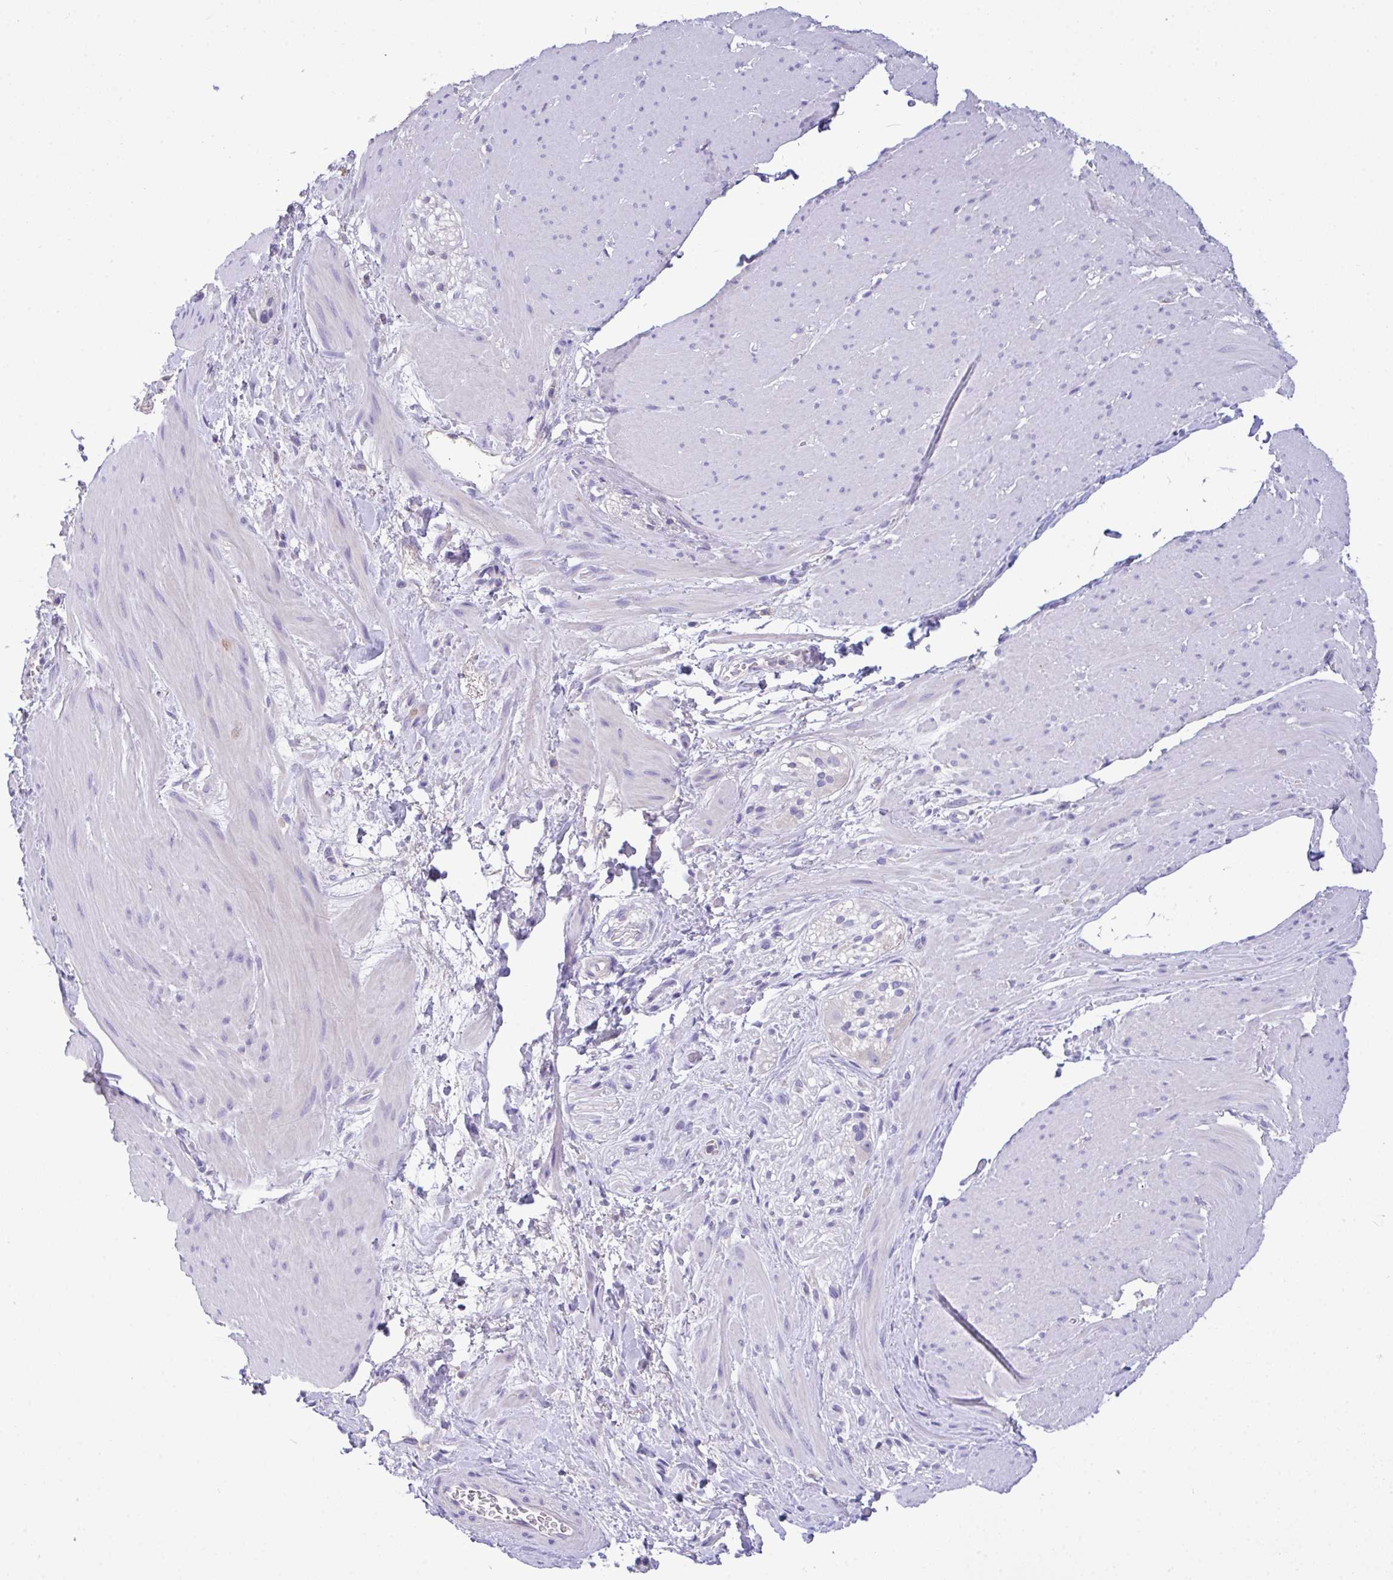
{"staining": {"intensity": "negative", "quantity": "none", "location": "none"}, "tissue": "smooth muscle", "cell_type": "Smooth muscle cells", "image_type": "normal", "snomed": [{"axis": "morphology", "description": "Normal tissue, NOS"}, {"axis": "topography", "description": "Smooth muscle"}, {"axis": "topography", "description": "Rectum"}], "caption": "Human smooth muscle stained for a protein using IHC exhibits no expression in smooth muscle cells.", "gene": "CA10", "patient": {"sex": "male", "age": 53}}